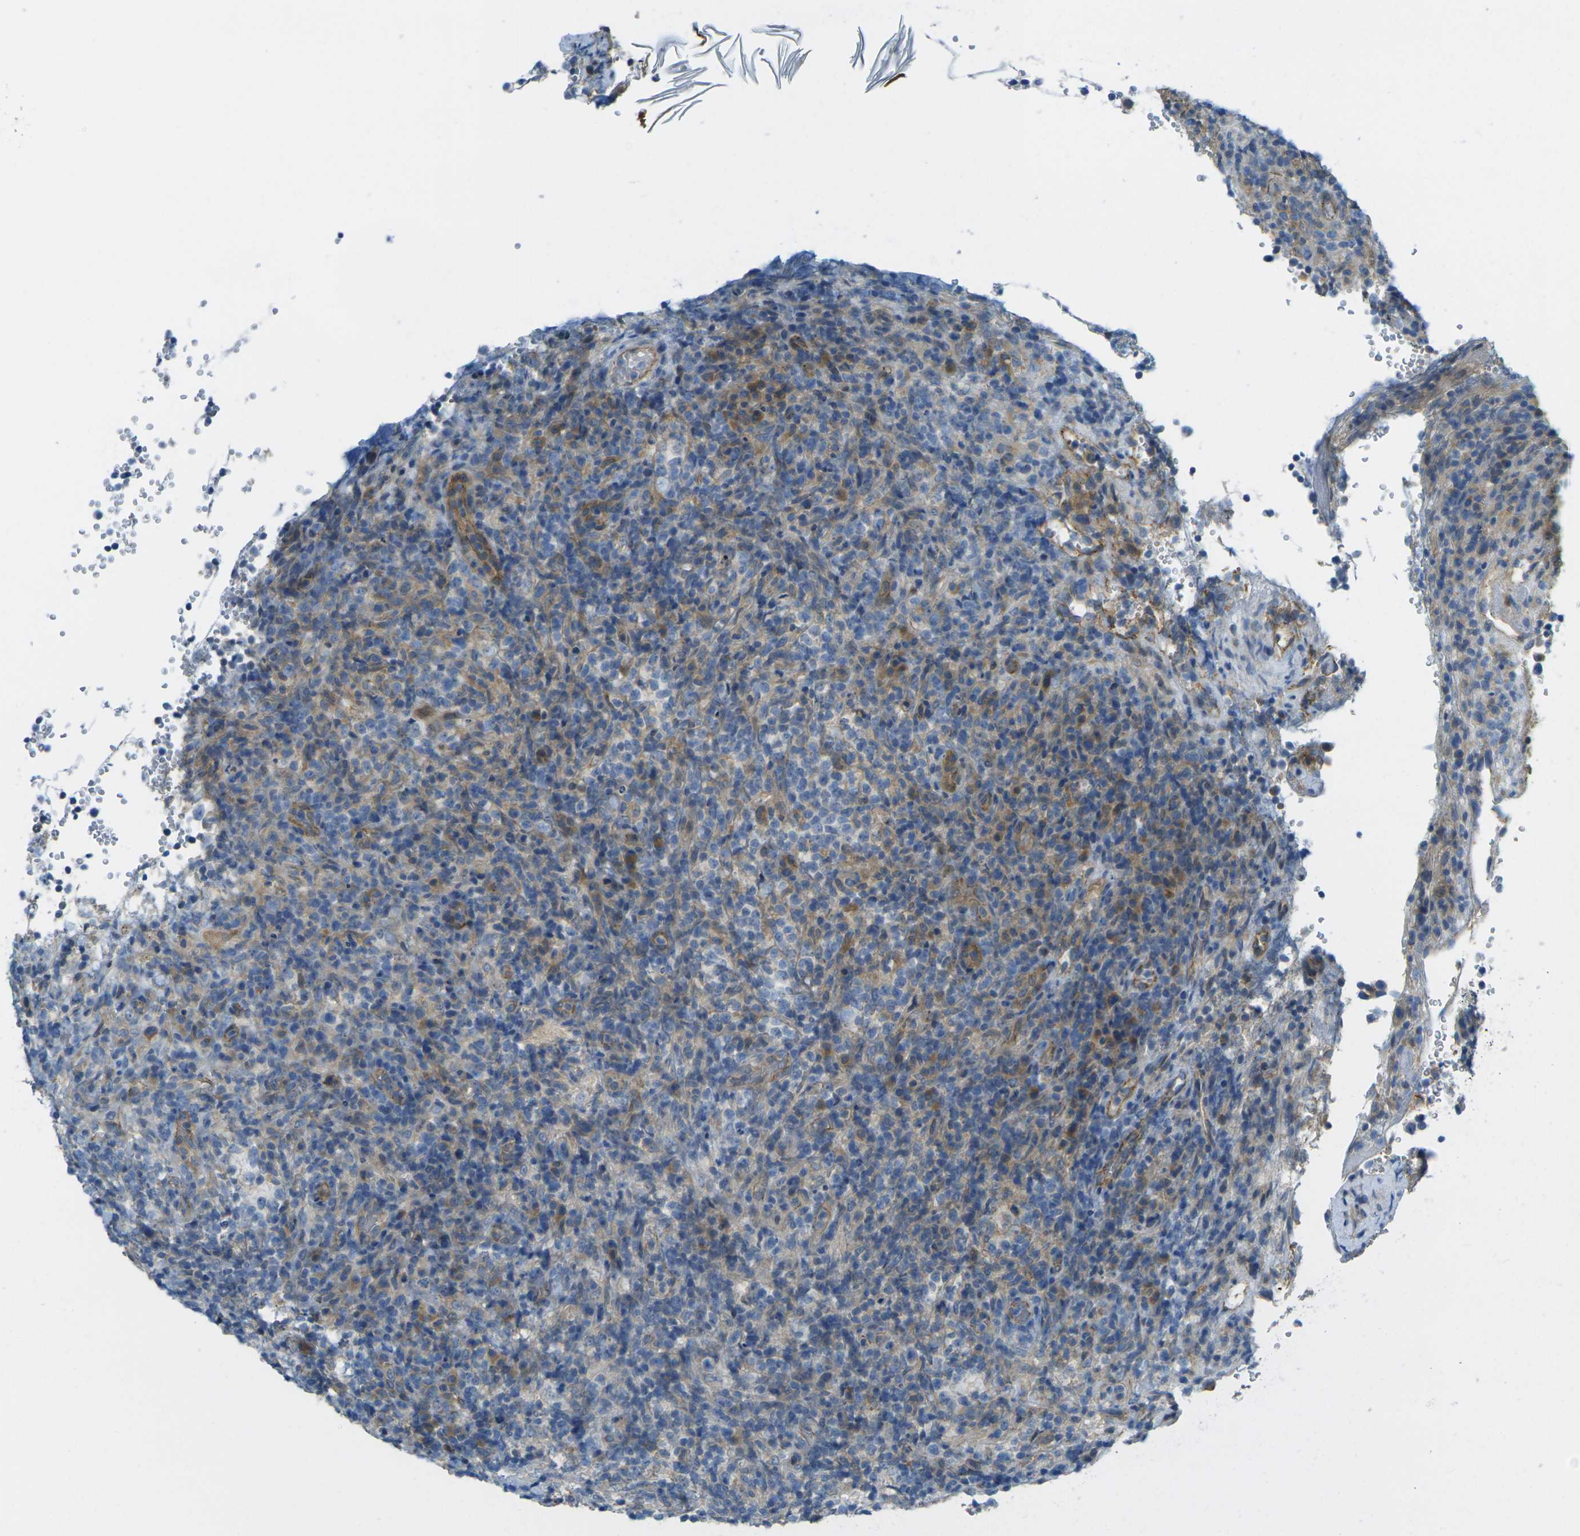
{"staining": {"intensity": "weak", "quantity": "<25%", "location": "cytoplasmic/membranous"}, "tissue": "lymphoma", "cell_type": "Tumor cells", "image_type": "cancer", "snomed": [{"axis": "morphology", "description": "Malignant lymphoma, non-Hodgkin's type, High grade"}, {"axis": "topography", "description": "Lymph node"}], "caption": "This is an IHC micrograph of human high-grade malignant lymphoma, non-Hodgkin's type. There is no staining in tumor cells.", "gene": "RHBDD1", "patient": {"sex": "female", "age": 76}}